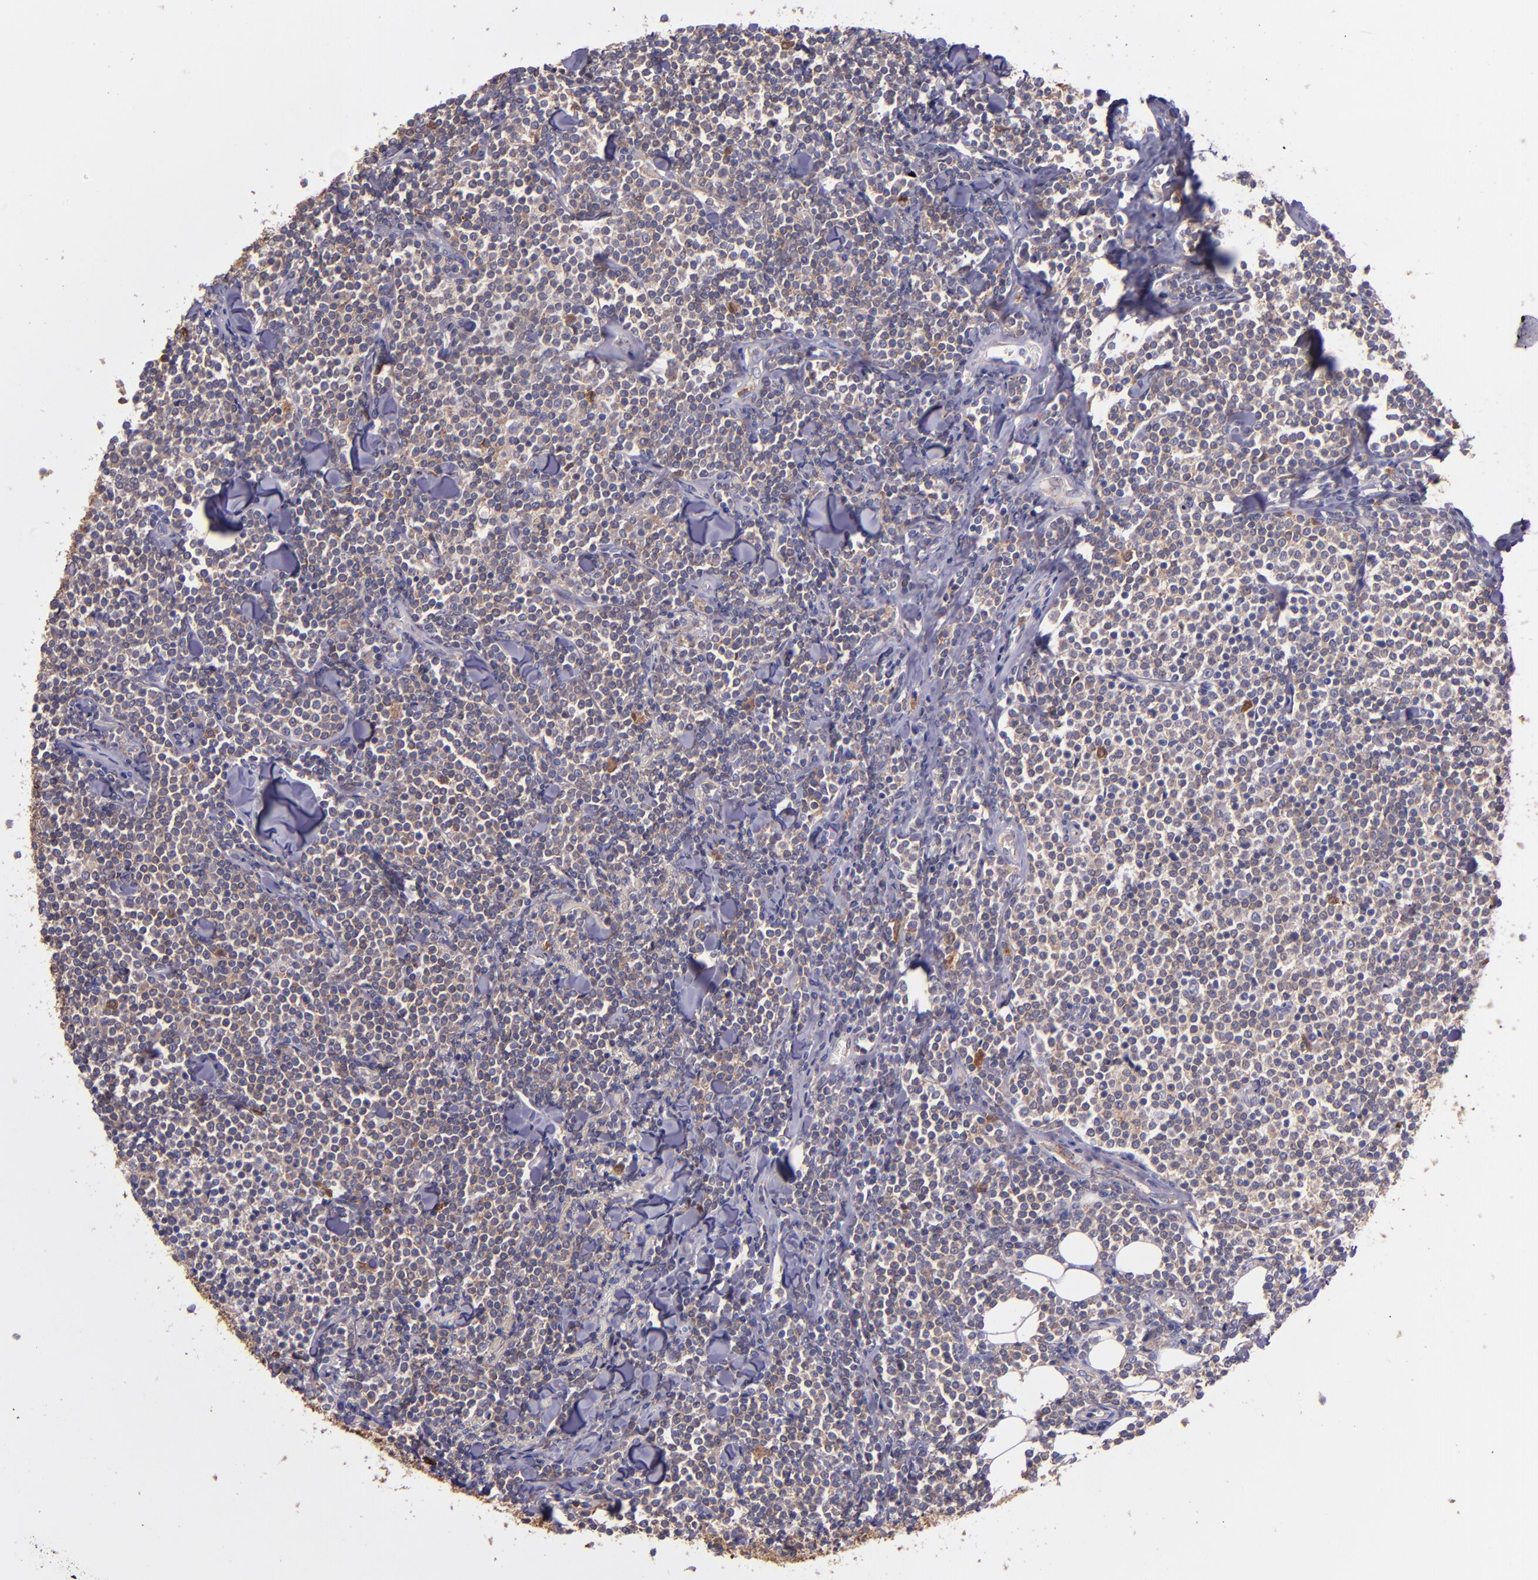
{"staining": {"intensity": "weak", "quantity": "25%-75%", "location": "cytoplasmic/membranous"}, "tissue": "lymphoma", "cell_type": "Tumor cells", "image_type": "cancer", "snomed": [{"axis": "morphology", "description": "Malignant lymphoma, non-Hodgkin's type, Low grade"}, {"axis": "topography", "description": "Soft tissue"}], "caption": "Immunohistochemical staining of low-grade malignant lymphoma, non-Hodgkin's type displays low levels of weak cytoplasmic/membranous protein staining in about 25%-75% of tumor cells.", "gene": "WASHC1", "patient": {"sex": "male", "age": 92}}